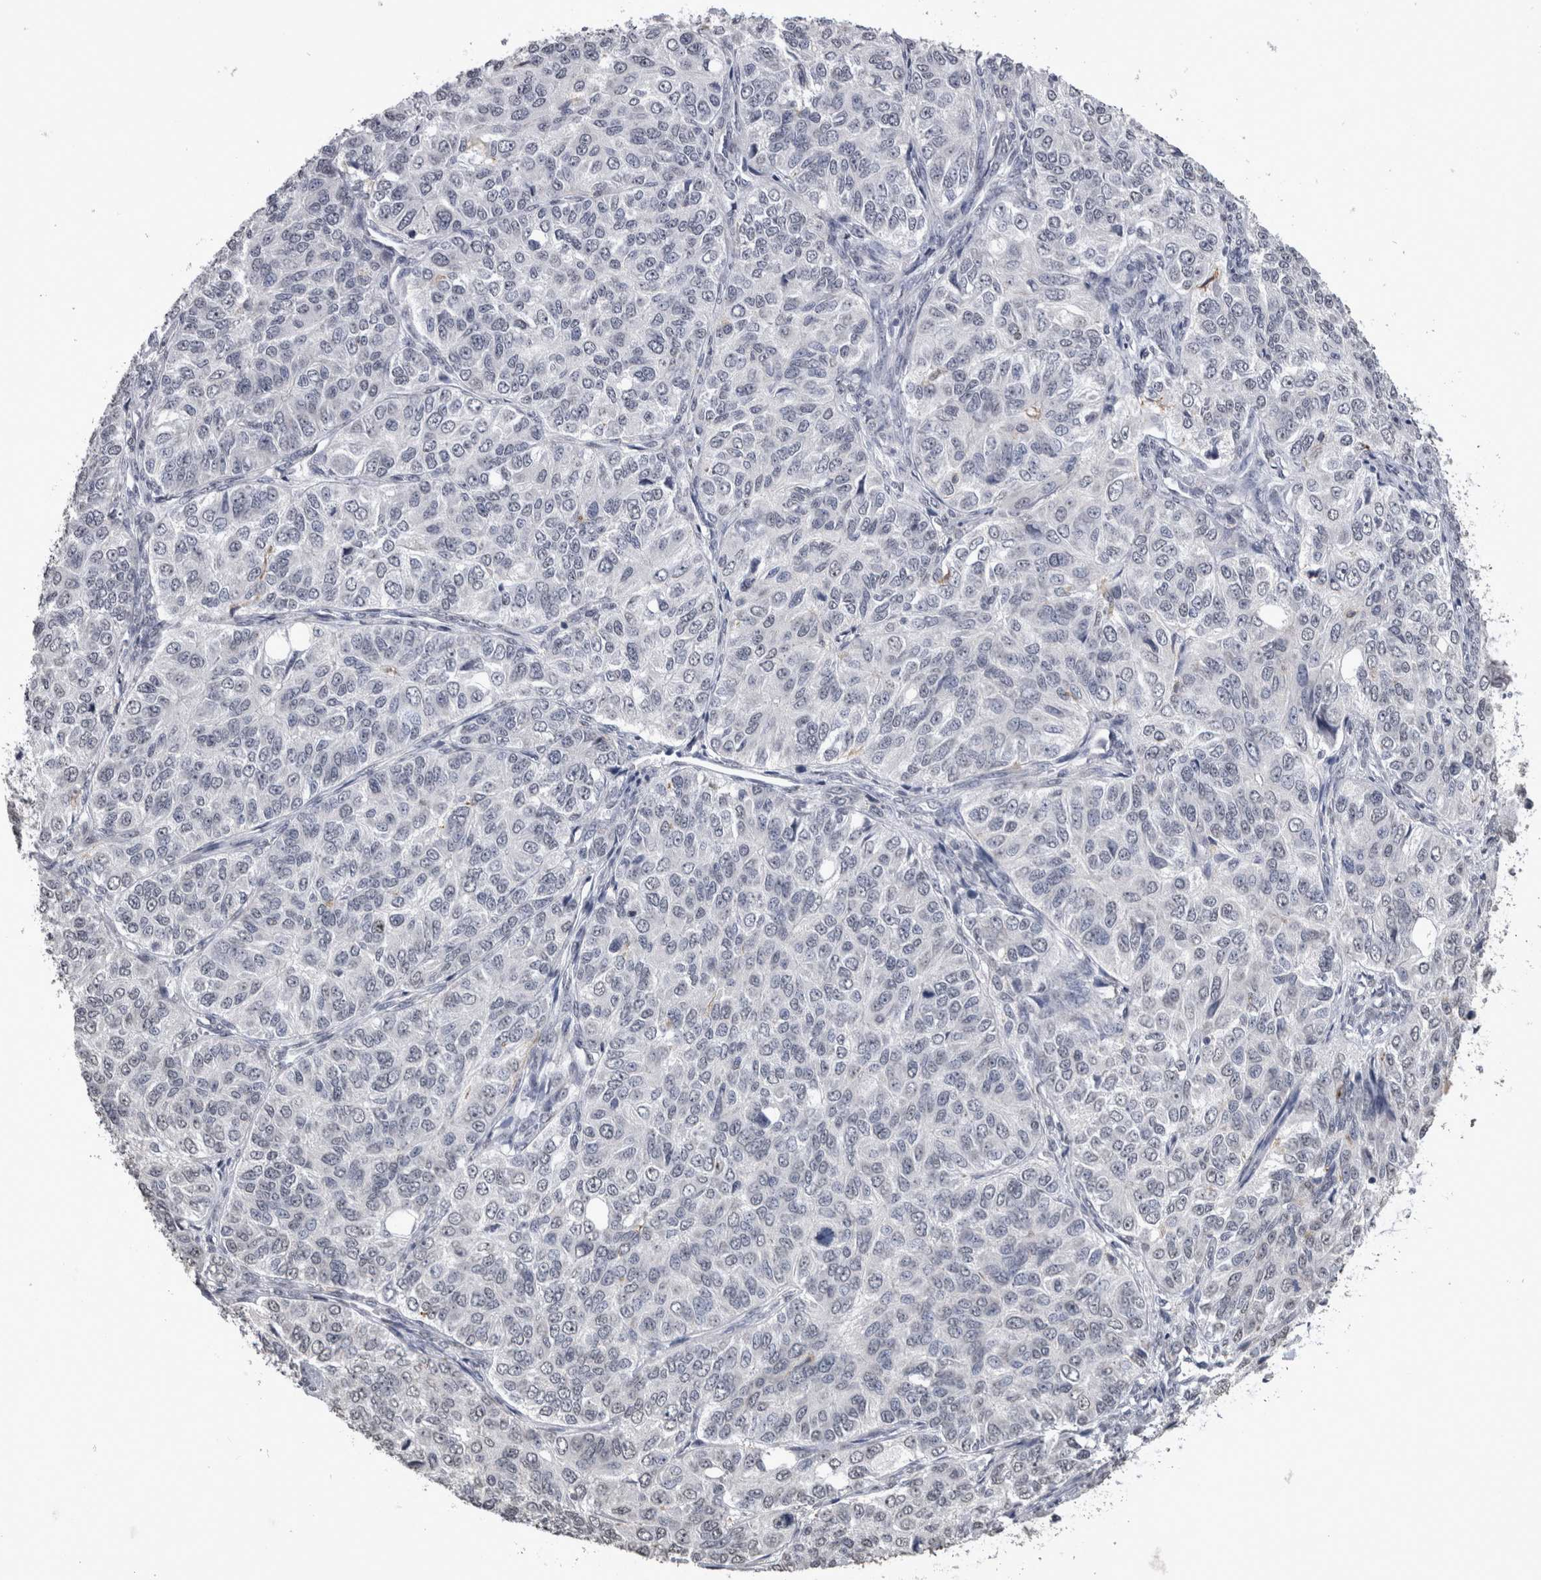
{"staining": {"intensity": "negative", "quantity": "none", "location": "none"}, "tissue": "ovarian cancer", "cell_type": "Tumor cells", "image_type": "cancer", "snomed": [{"axis": "morphology", "description": "Carcinoma, endometroid"}, {"axis": "topography", "description": "Ovary"}], "caption": "Ovarian cancer (endometroid carcinoma) stained for a protein using IHC shows no expression tumor cells.", "gene": "PAX5", "patient": {"sex": "female", "age": 51}}